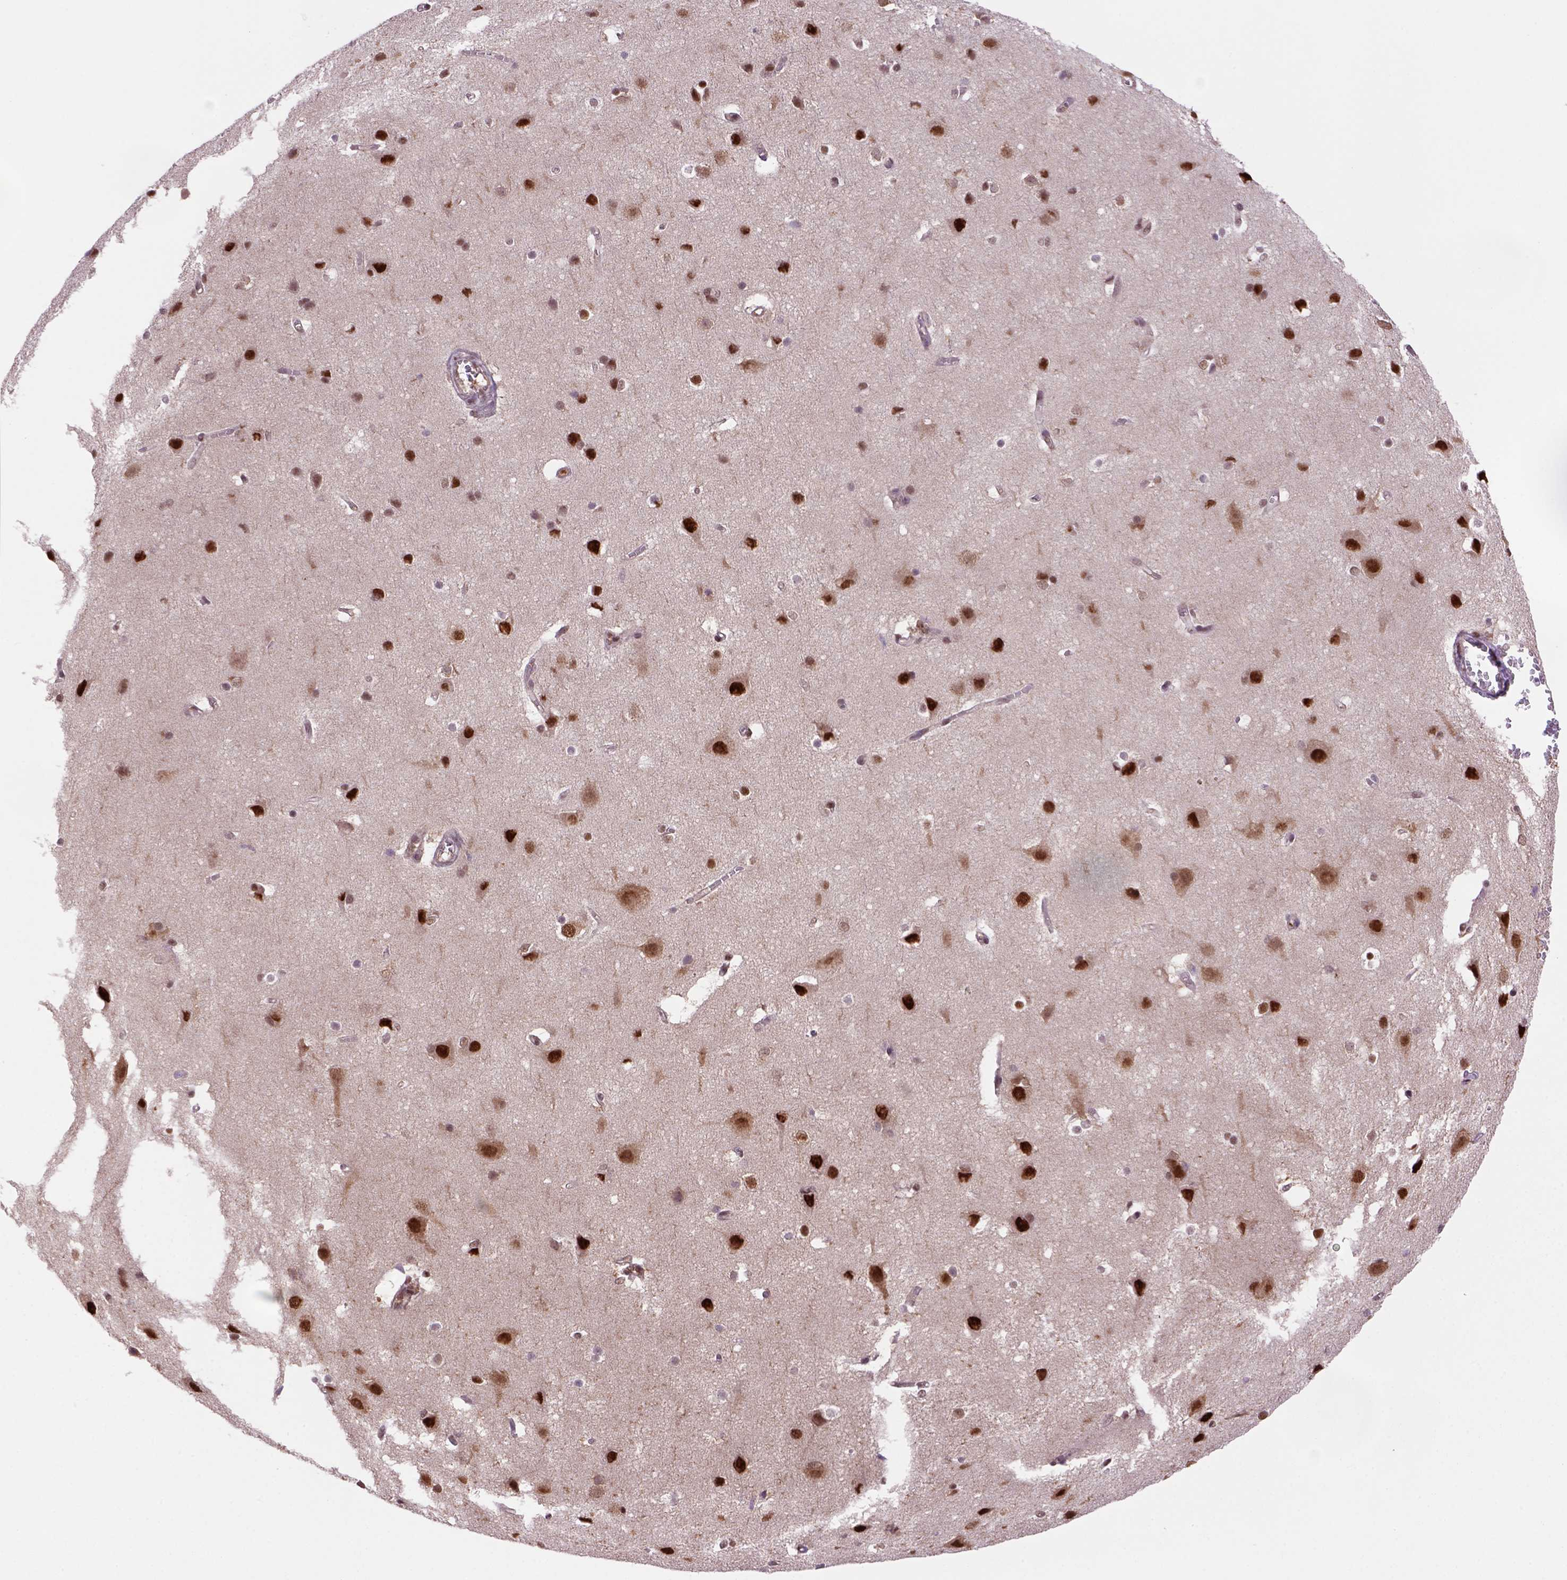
{"staining": {"intensity": "moderate", "quantity": ">75%", "location": "cytoplasmic/membranous,nuclear"}, "tissue": "cerebral cortex", "cell_type": "Endothelial cells", "image_type": "normal", "snomed": [{"axis": "morphology", "description": "Normal tissue, NOS"}, {"axis": "topography", "description": "Cerebral cortex"}], "caption": "Protein expression analysis of benign cerebral cortex exhibits moderate cytoplasmic/membranous,nuclear positivity in about >75% of endothelial cells. Using DAB (brown) and hematoxylin (blue) stains, captured at high magnification using brightfield microscopy.", "gene": "PSMC2", "patient": {"sex": "male", "age": 37}}